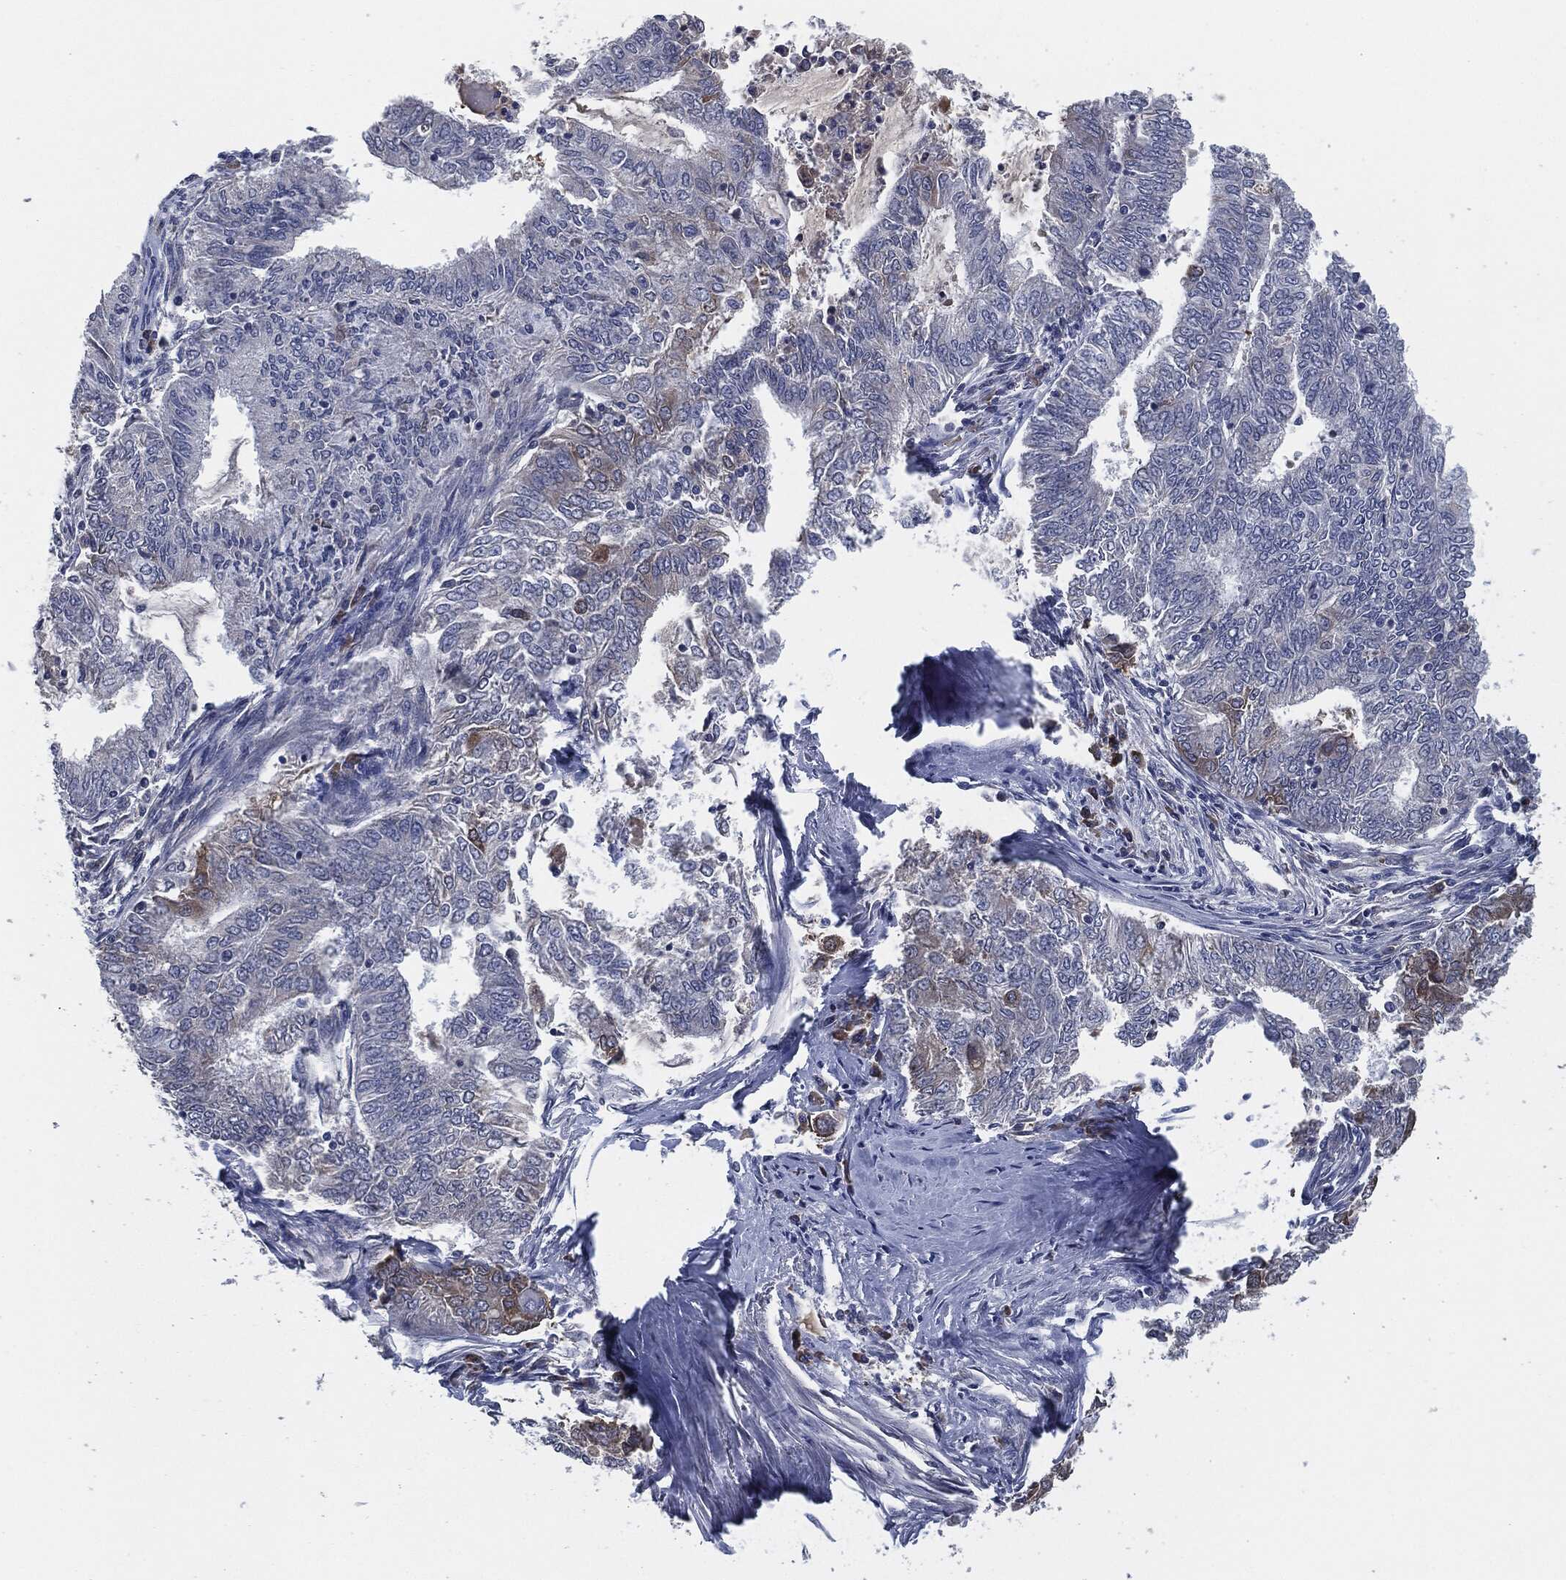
{"staining": {"intensity": "strong", "quantity": "<25%", "location": "cytoplasmic/membranous"}, "tissue": "endometrial cancer", "cell_type": "Tumor cells", "image_type": "cancer", "snomed": [{"axis": "morphology", "description": "Adenocarcinoma, NOS"}, {"axis": "topography", "description": "Endometrium"}], "caption": "Immunohistochemical staining of human endometrial cancer demonstrates medium levels of strong cytoplasmic/membranous protein expression in approximately <25% of tumor cells. (Stains: DAB in brown, nuclei in blue, Microscopy: brightfield microscopy at high magnification).", "gene": "IL2RG", "patient": {"sex": "female", "age": 62}}